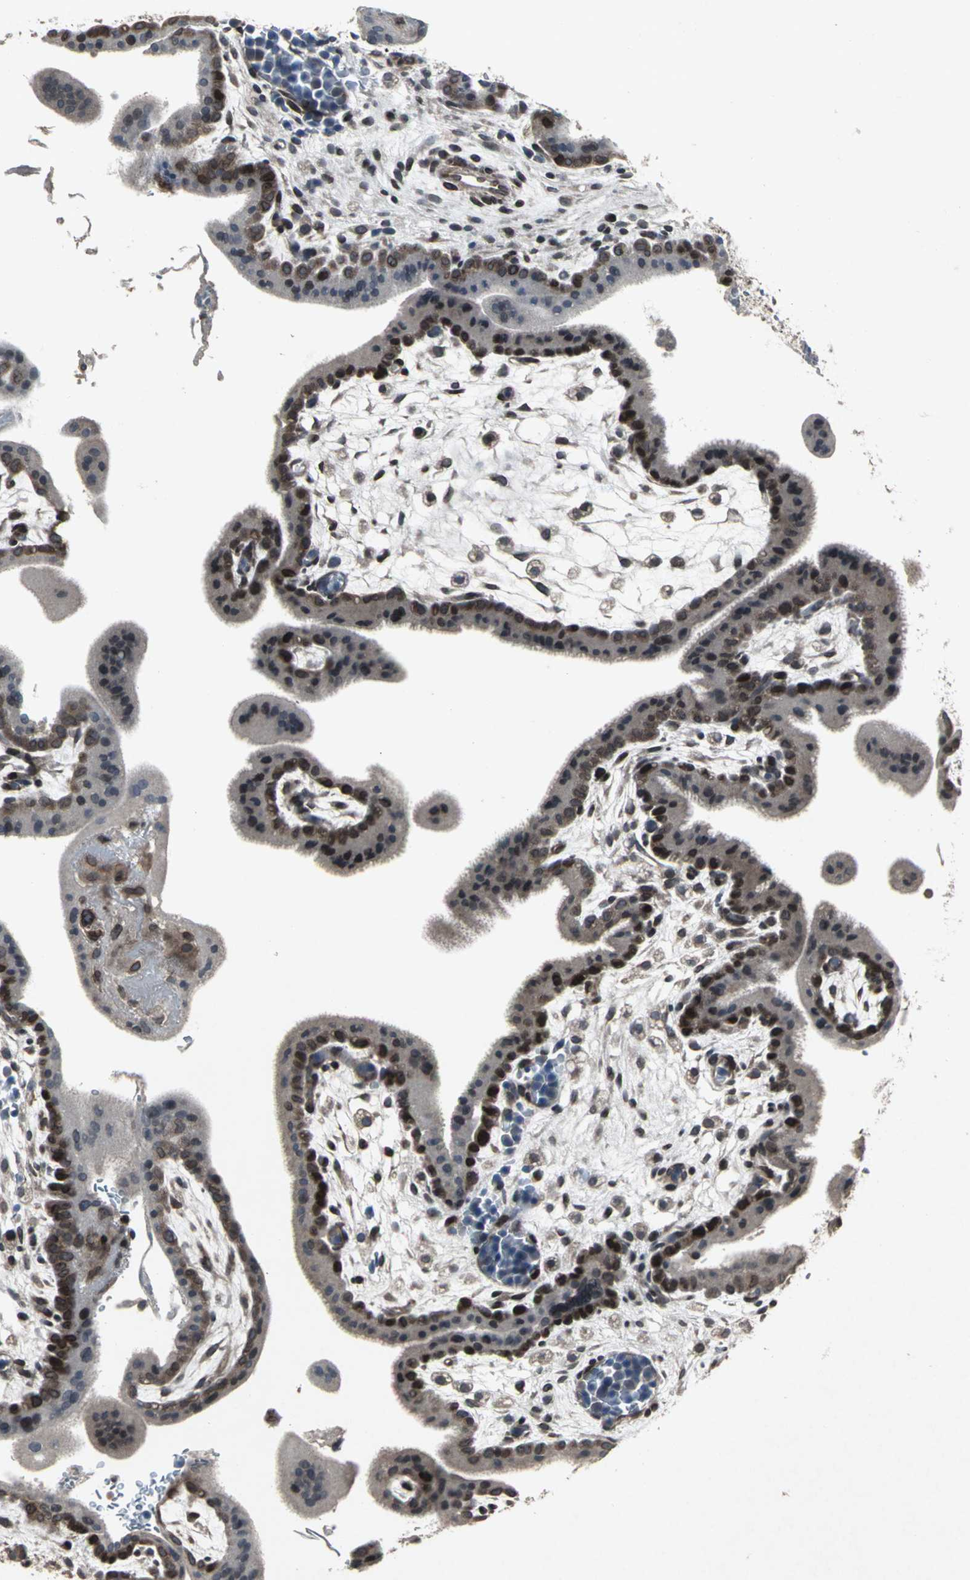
{"staining": {"intensity": "strong", "quantity": ">75%", "location": "cytoplasmic/membranous,nuclear"}, "tissue": "placenta", "cell_type": "Trophoblastic cells", "image_type": "normal", "snomed": [{"axis": "morphology", "description": "Normal tissue, NOS"}, {"axis": "topography", "description": "Placenta"}], "caption": "A high-resolution photomicrograph shows immunohistochemistry (IHC) staining of unremarkable placenta, which shows strong cytoplasmic/membranous,nuclear expression in about >75% of trophoblastic cells. (Stains: DAB (3,3'-diaminobenzidine) in brown, nuclei in blue, Microscopy: brightfield microscopy at high magnification).", "gene": "SH2B3", "patient": {"sex": "female", "age": 35}}